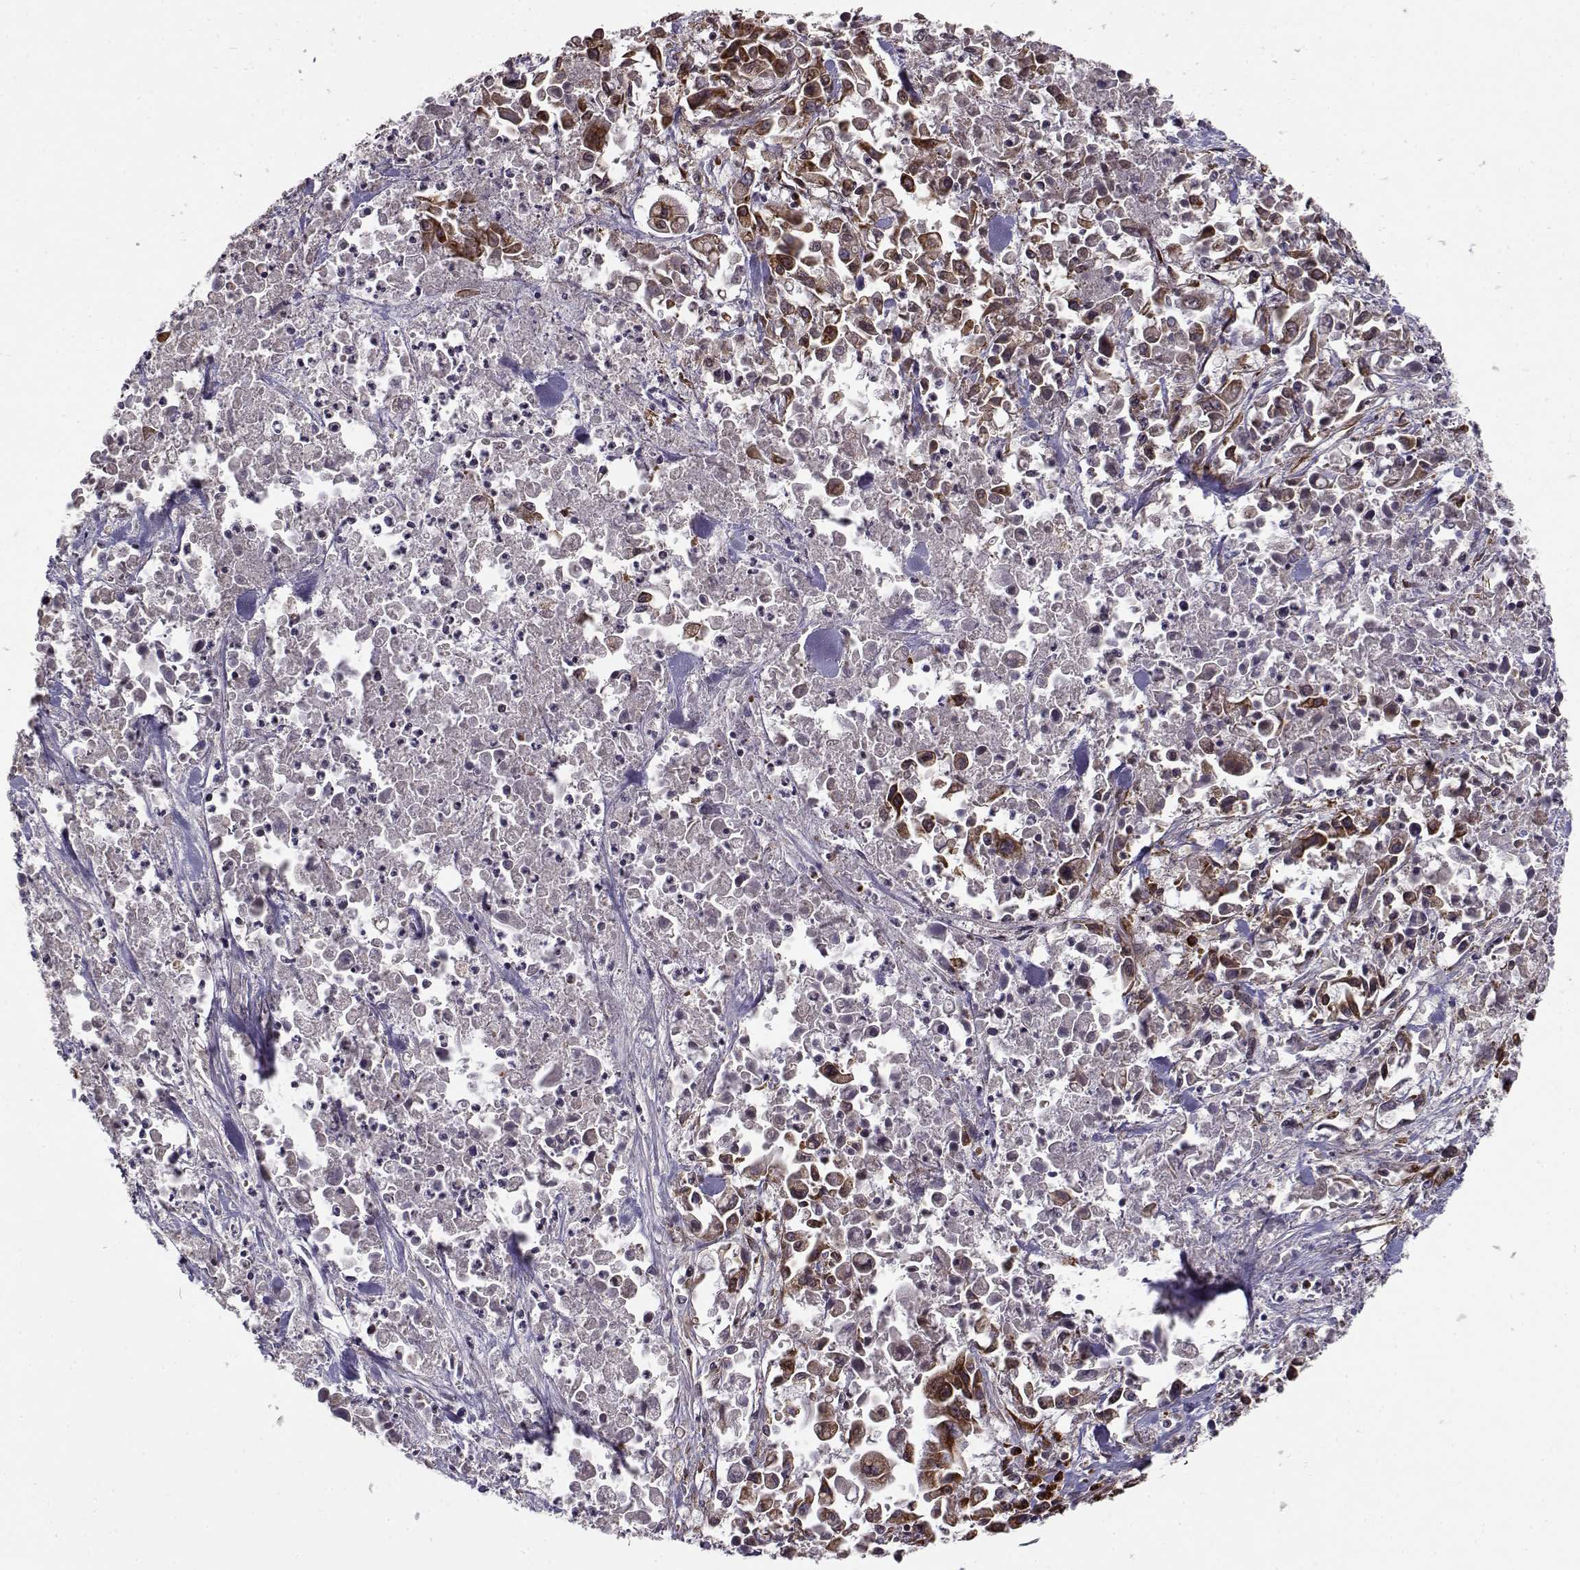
{"staining": {"intensity": "strong", "quantity": ">75%", "location": "cytoplasmic/membranous"}, "tissue": "pancreatic cancer", "cell_type": "Tumor cells", "image_type": "cancer", "snomed": [{"axis": "morphology", "description": "Adenocarcinoma, NOS"}, {"axis": "topography", "description": "Pancreas"}], "caption": "Human pancreatic cancer stained with a protein marker shows strong staining in tumor cells.", "gene": "RPL31", "patient": {"sex": "female", "age": 83}}